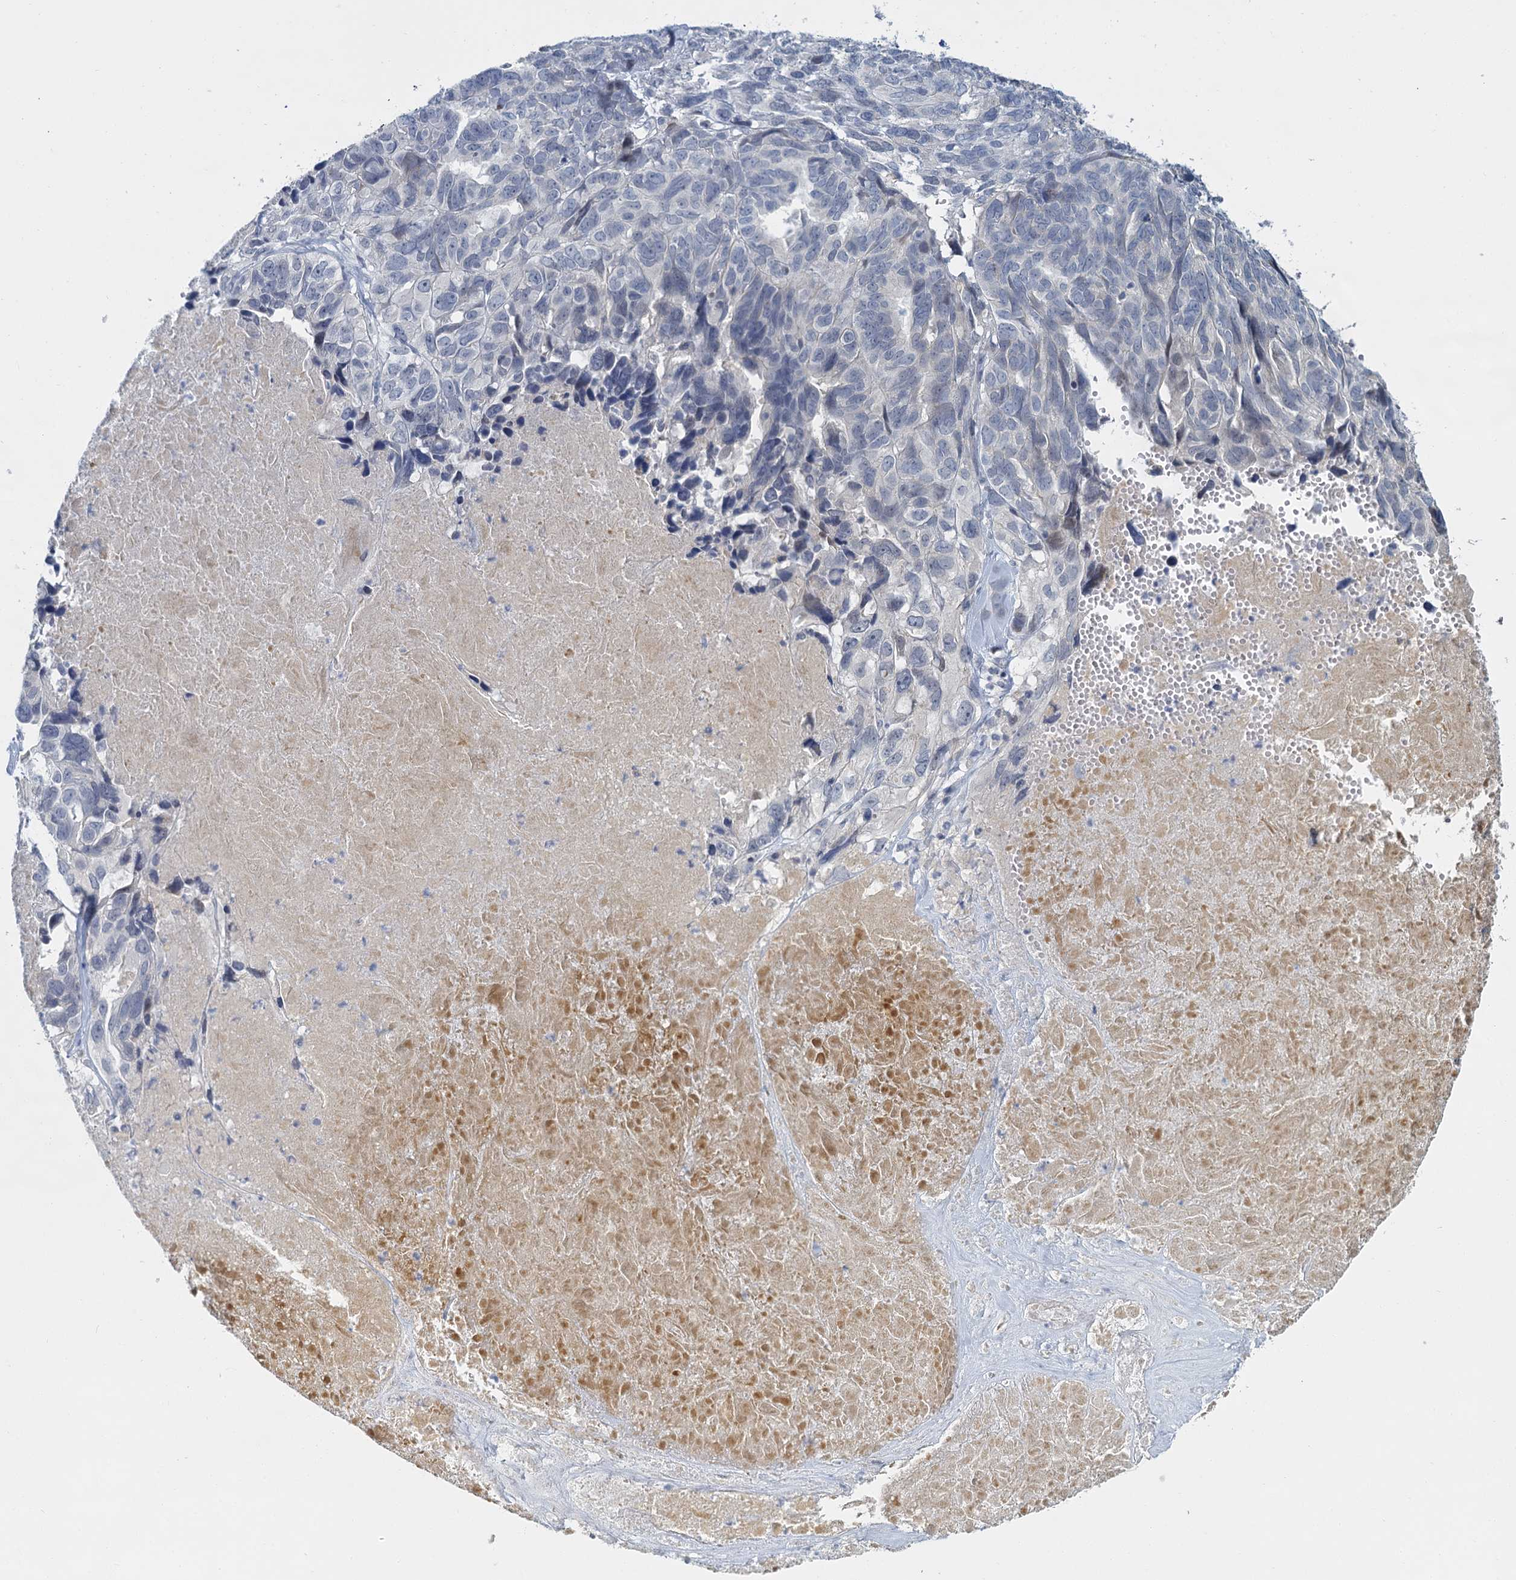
{"staining": {"intensity": "negative", "quantity": "none", "location": "none"}, "tissue": "ovarian cancer", "cell_type": "Tumor cells", "image_type": "cancer", "snomed": [{"axis": "morphology", "description": "Cystadenocarcinoma, serous, NOS"}, {"axis": "topography", "description": "Ovary"}], "caption": "The IHC micrograph has no significant expression in tumor cells of ovarian cancer tissue. (Brightfield microscopy of DAB (3,3'-diaminobenzidine) IHC at high magnification).", "gene": "ACRBP", "patient": {"sex": "female", "age": 79}}